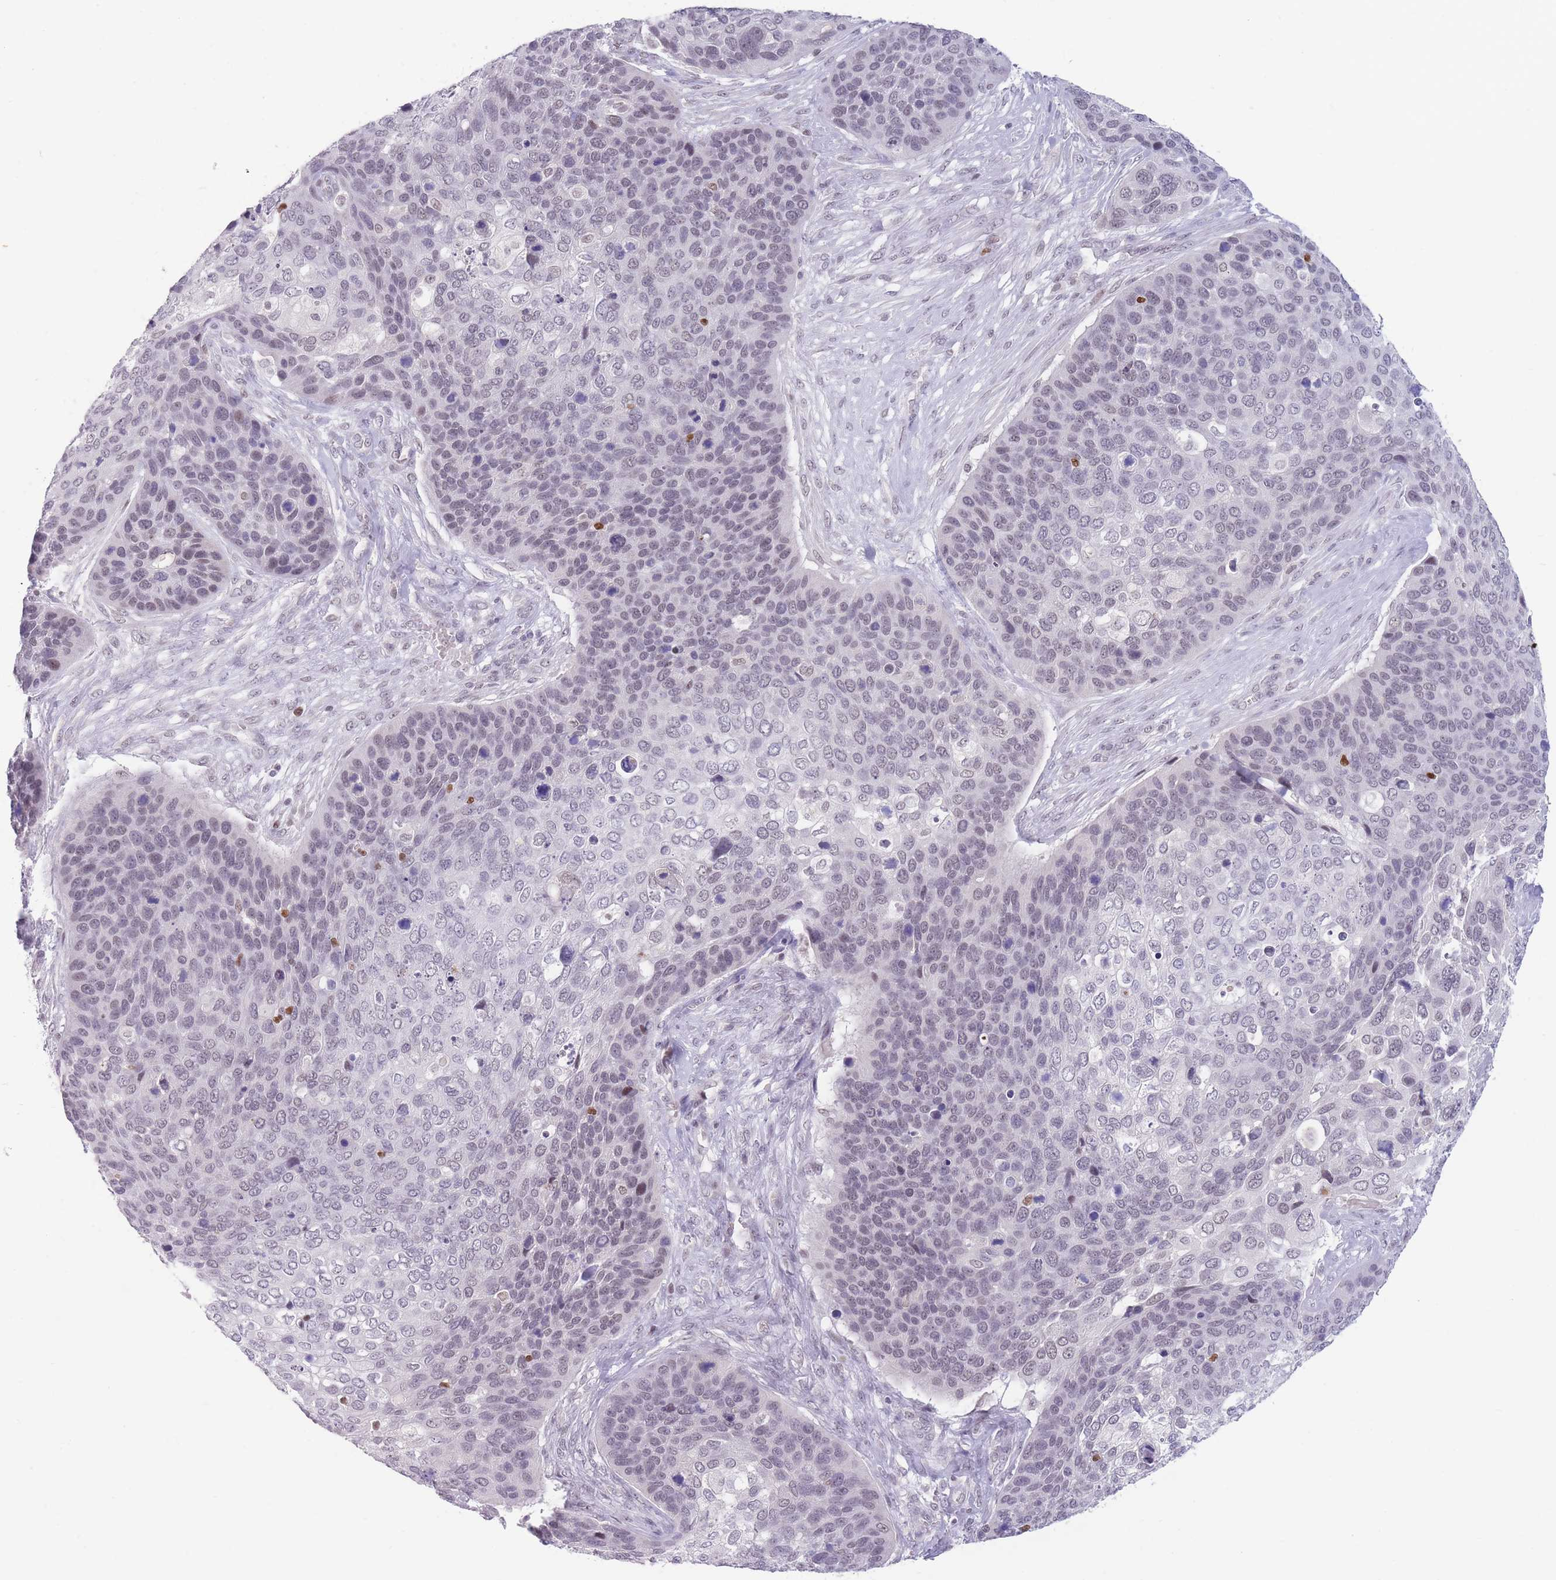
{"staining": {"intensity": "weak", "quantity": "<25%", "location": "nuclear"}, "tissue": "skin cancer", "cell_type": "Tumor cells", "image_type": "cancer", "snomed": [{"axis": "morphology", "description": "Basal cell carcinoma"}, {"axis": "topography", "description": "Skin"}], "caption": "Skin cancer (basal cell carcinoma) was stained to show a protein in brown. There is no significant expression in tumor cells.", "gene": "ARID3B", "patient": {"sex": "female", "age": 74}}